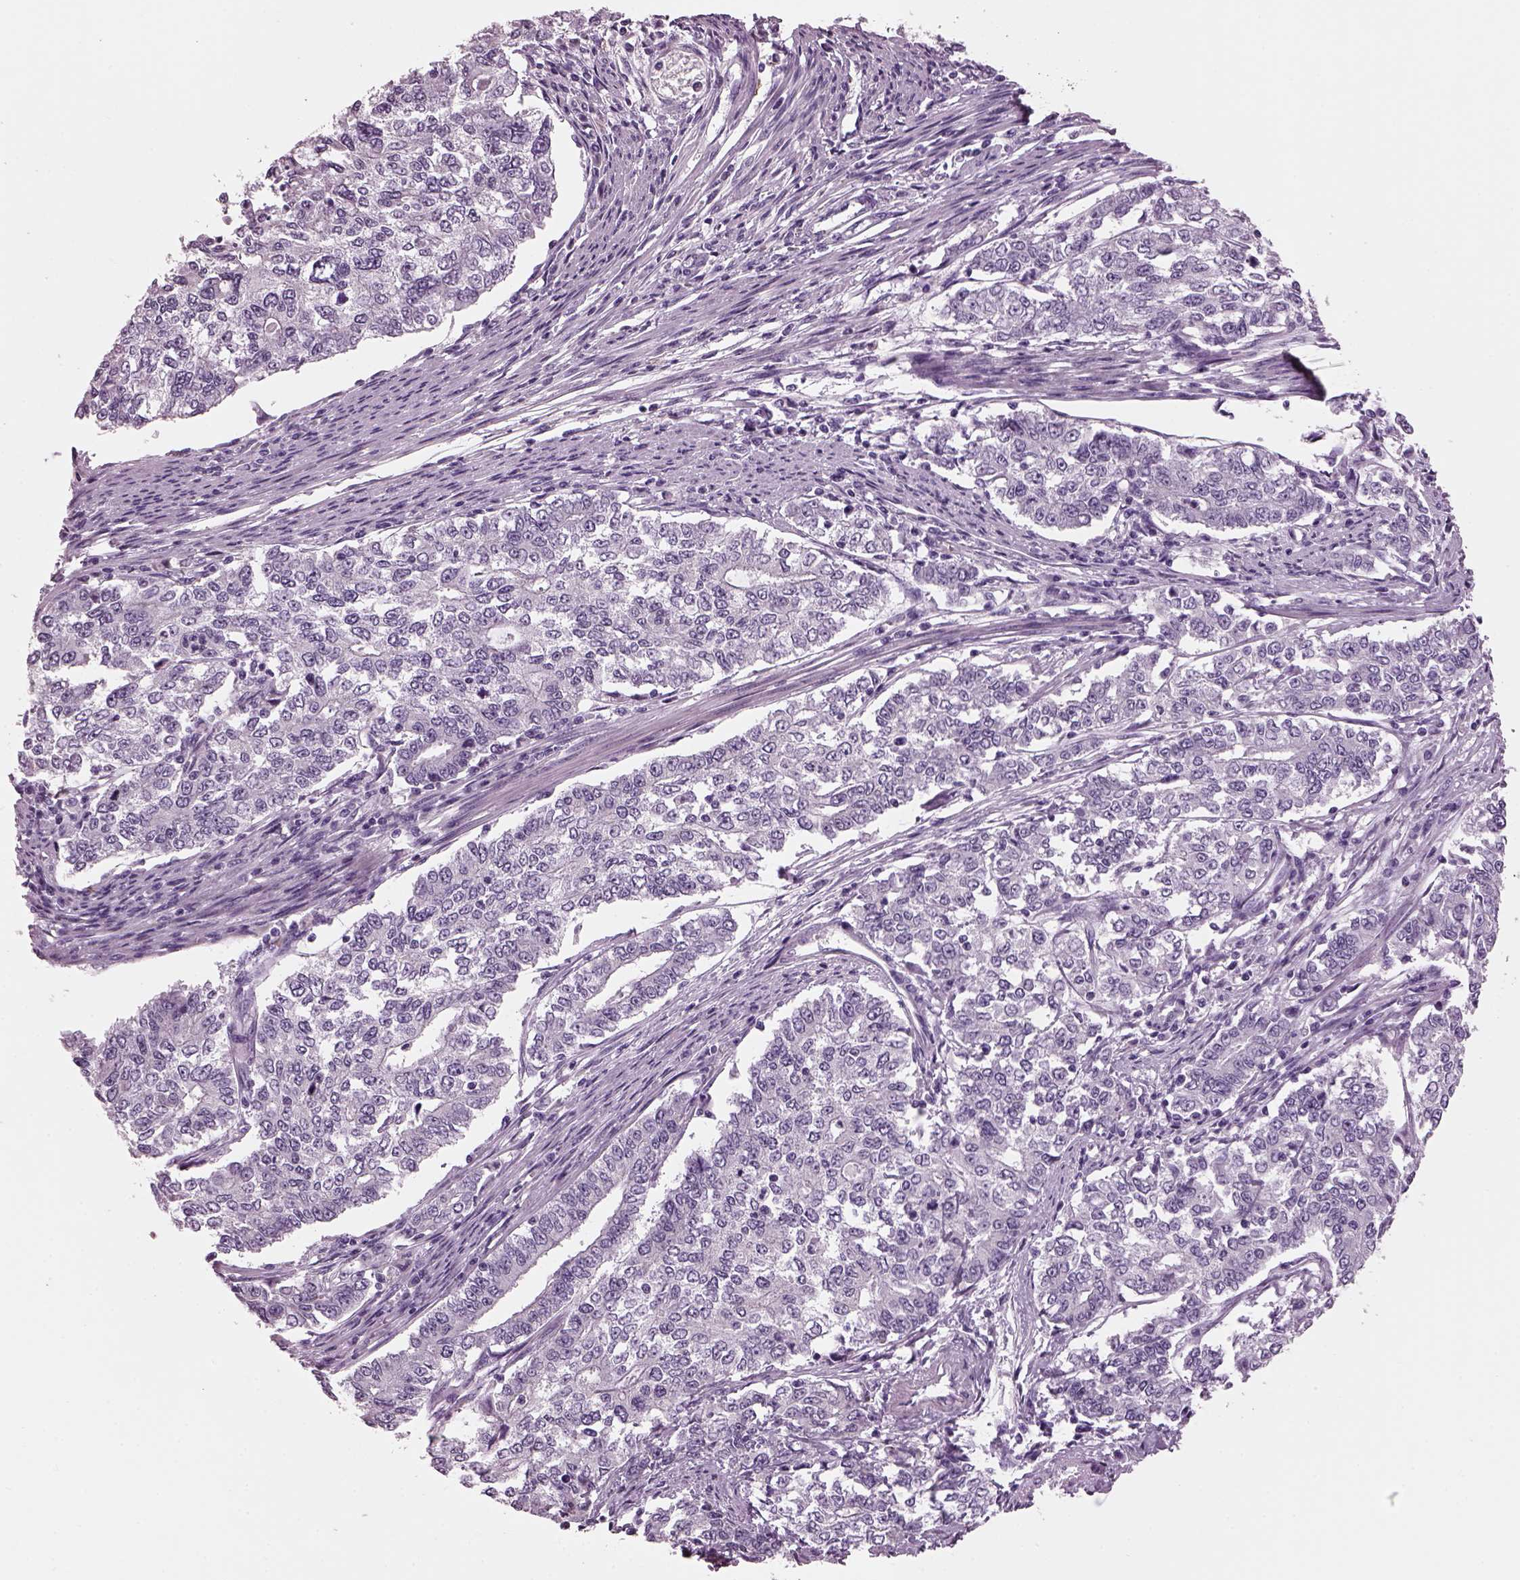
{"staining": {"intensity": "negative", "quantity": "none", "location": "none"}, "tissue": "endometrial cancer", "cell_type": "Tumor cells", "image_type": "cancer", "snomed": [{"axis": "morphology", "description": "Adenocarcinoma, NOS"}, {"axis": "topography", "description": "Uterus"}], "caption": "Tumor cells show no significant protein positivity in endometrial cancer.", "gene": "PRR9", "patient": {"sex": "female", "age": 59}}